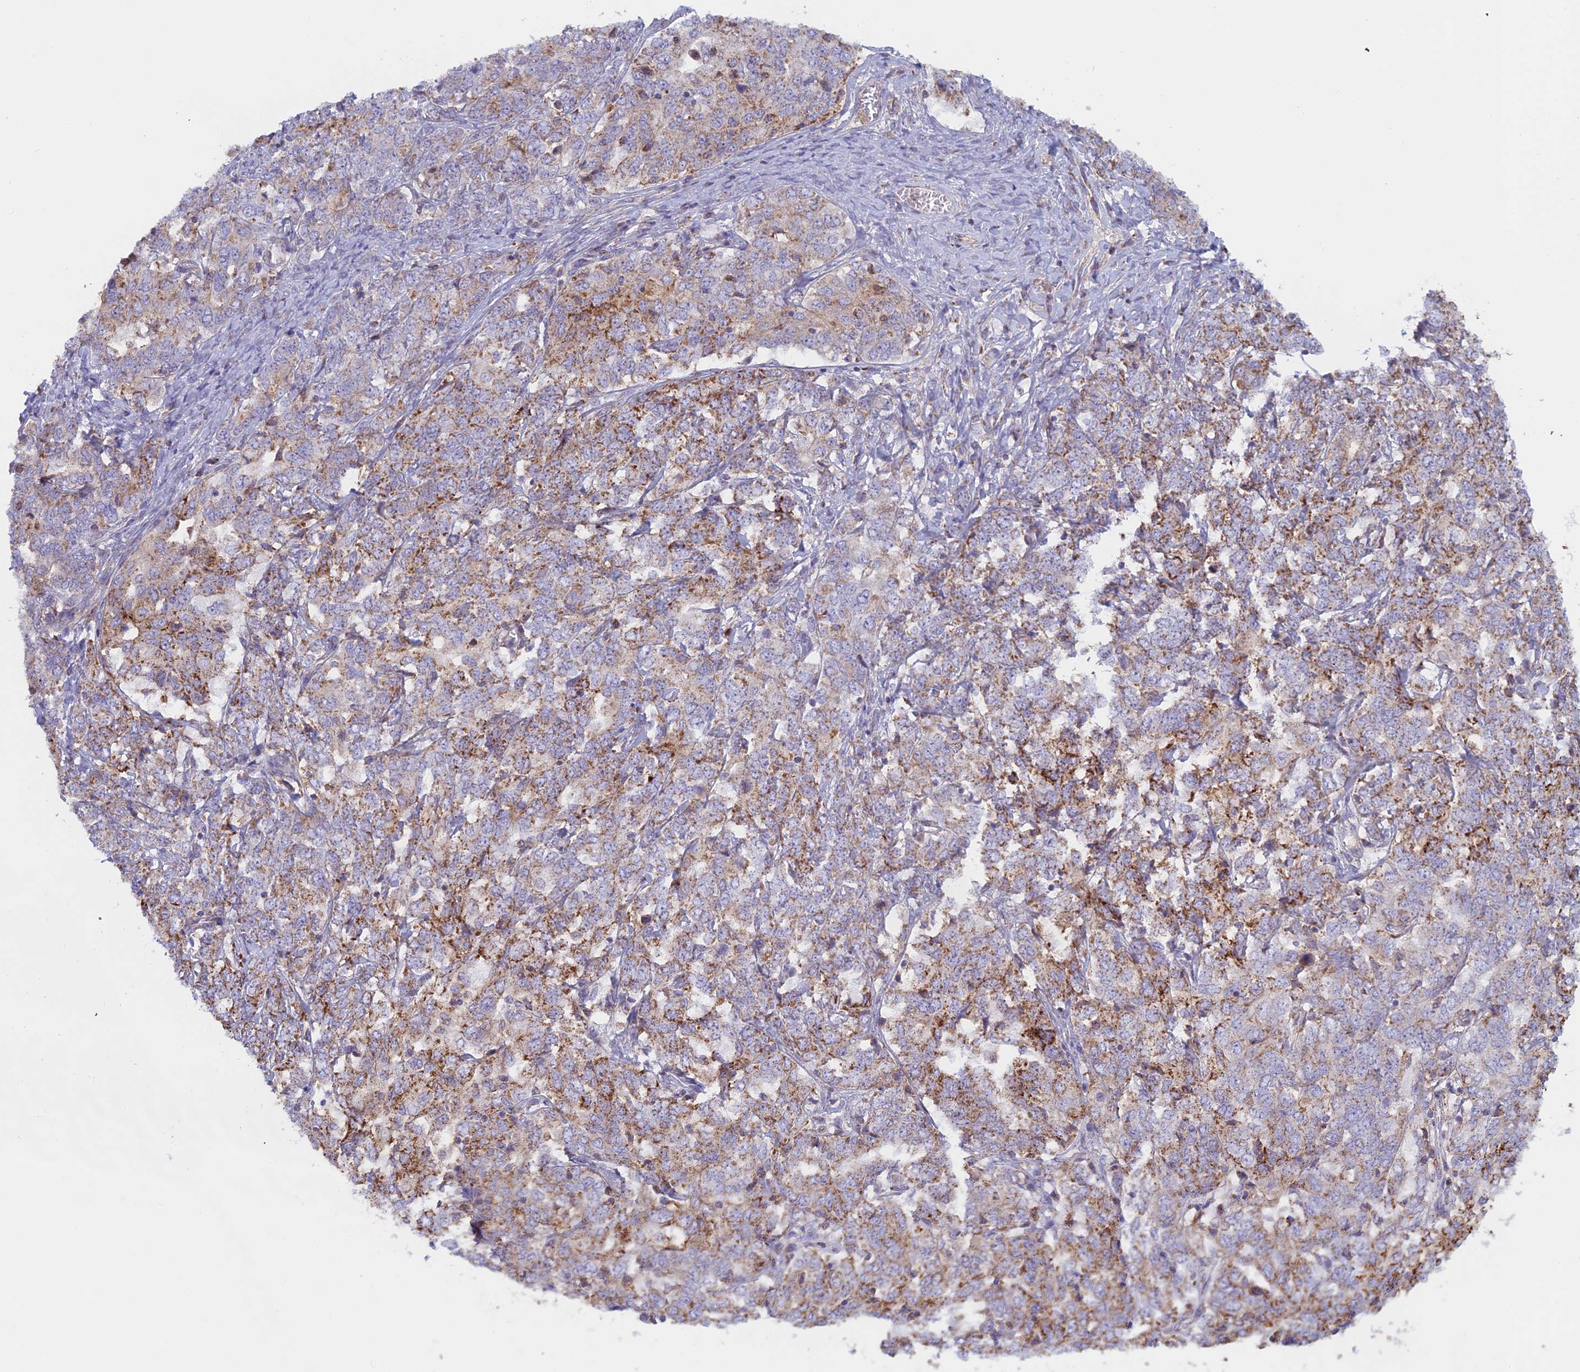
{"staining": {"intensity": "moderate", "quantity": "25%-75%", "location": "cytoplasmic/membranous"}, "tissue": "ovarian cancer", "cell_type": "Tumor cells", "image_type": "cancer", "snomed": [{"axis": "morphology", "description": "Carcinoma, endometroid"}, {"axis": "topography", "description": "Ovary"}], "caption": "The photomicrograph displays staining of ovarian cancer (endometroid carcinoma), revealing moderate cytoplasmic/membranous protein positivity (brown color) within tumor cells.", "gene": "IFTAP", "patient": {"sex": "female", "age": 62}}